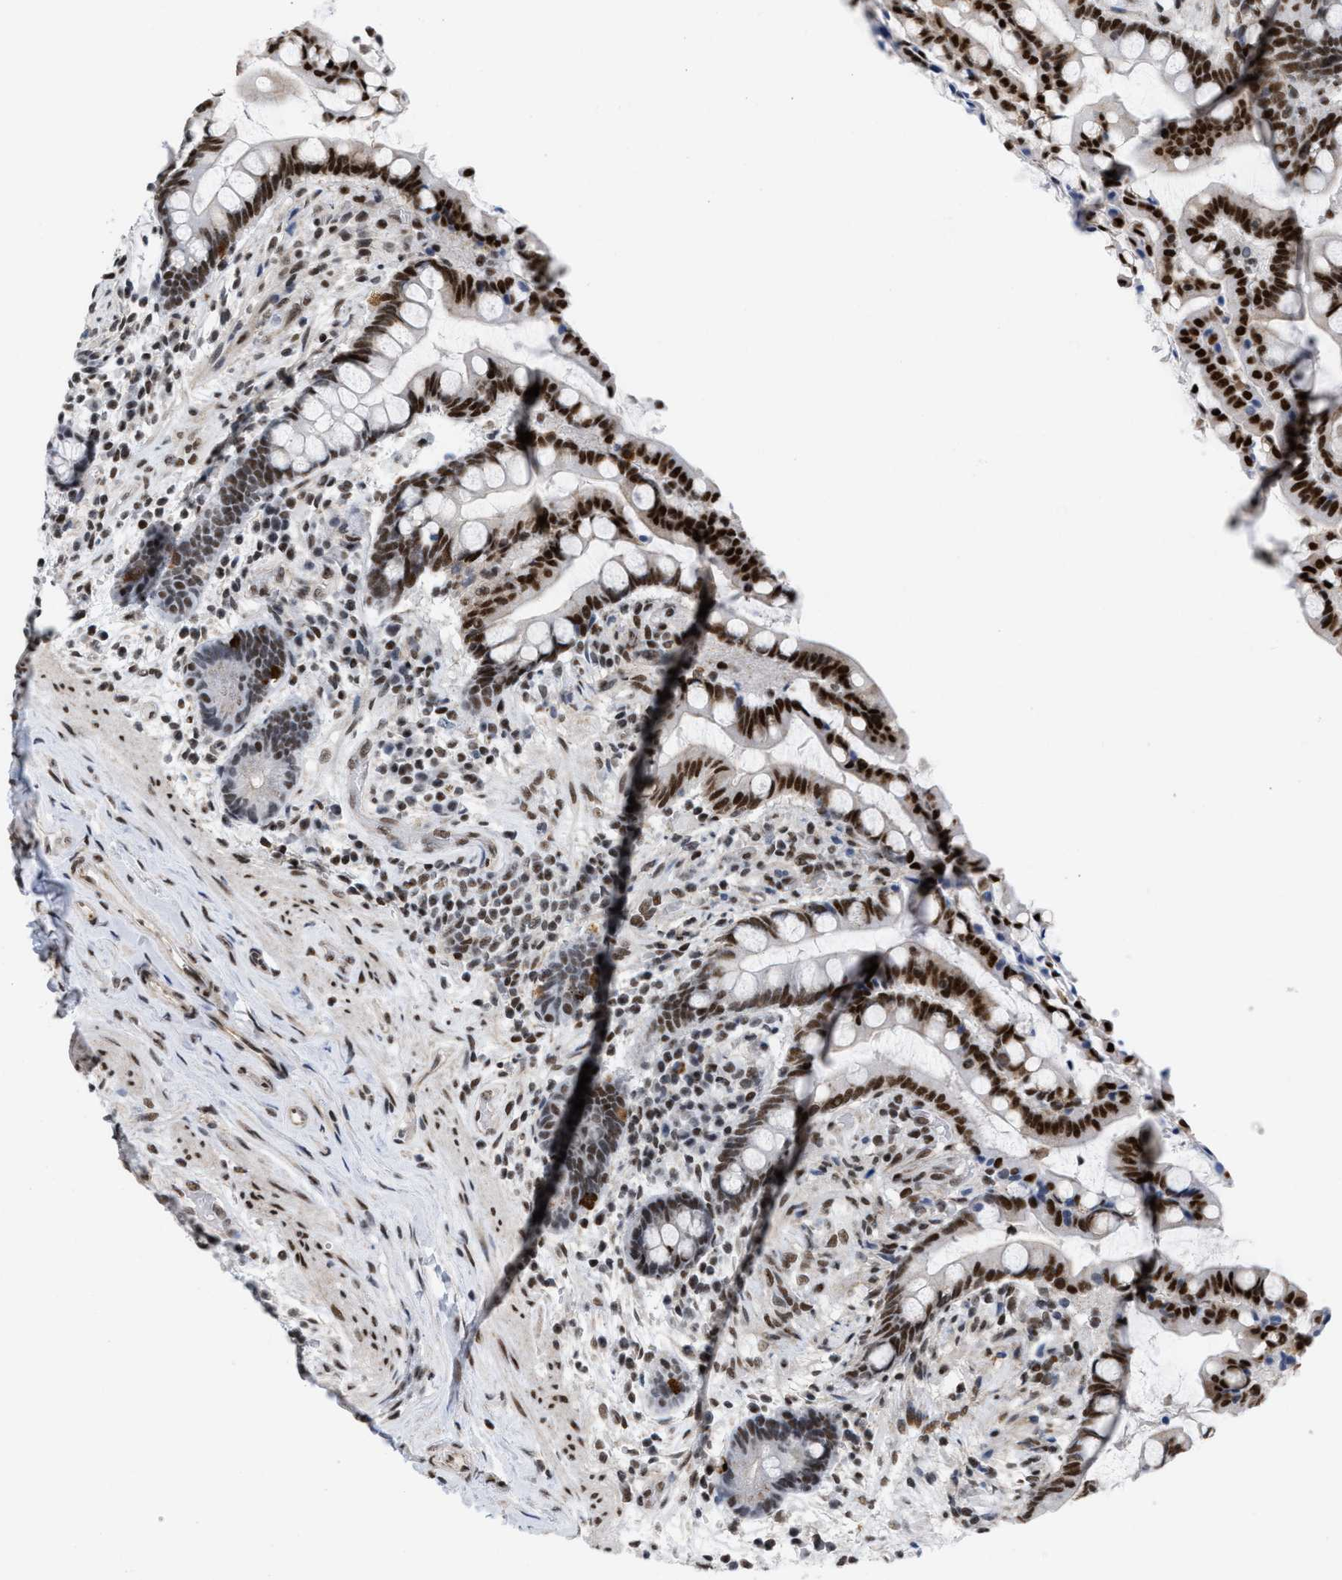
{"staining": {"intensity": "strong", "quantity": ">75%", "location": "nuclear"}, "tissue": "colon", "cell_type": "Endothelial cells", "image_type": "normal", "snomed": [{"axis": "morphology", "description": "Normal tissue, NOS"}, {"axis": "topography", "description": "Colon"}], "caption": "Endothelial cells show high levels of strong nuclear expression in approximately >75% of cells in unremarkable human colon.", "gene": "MIER1", "patient": {"sex": "male", "age": 73}}